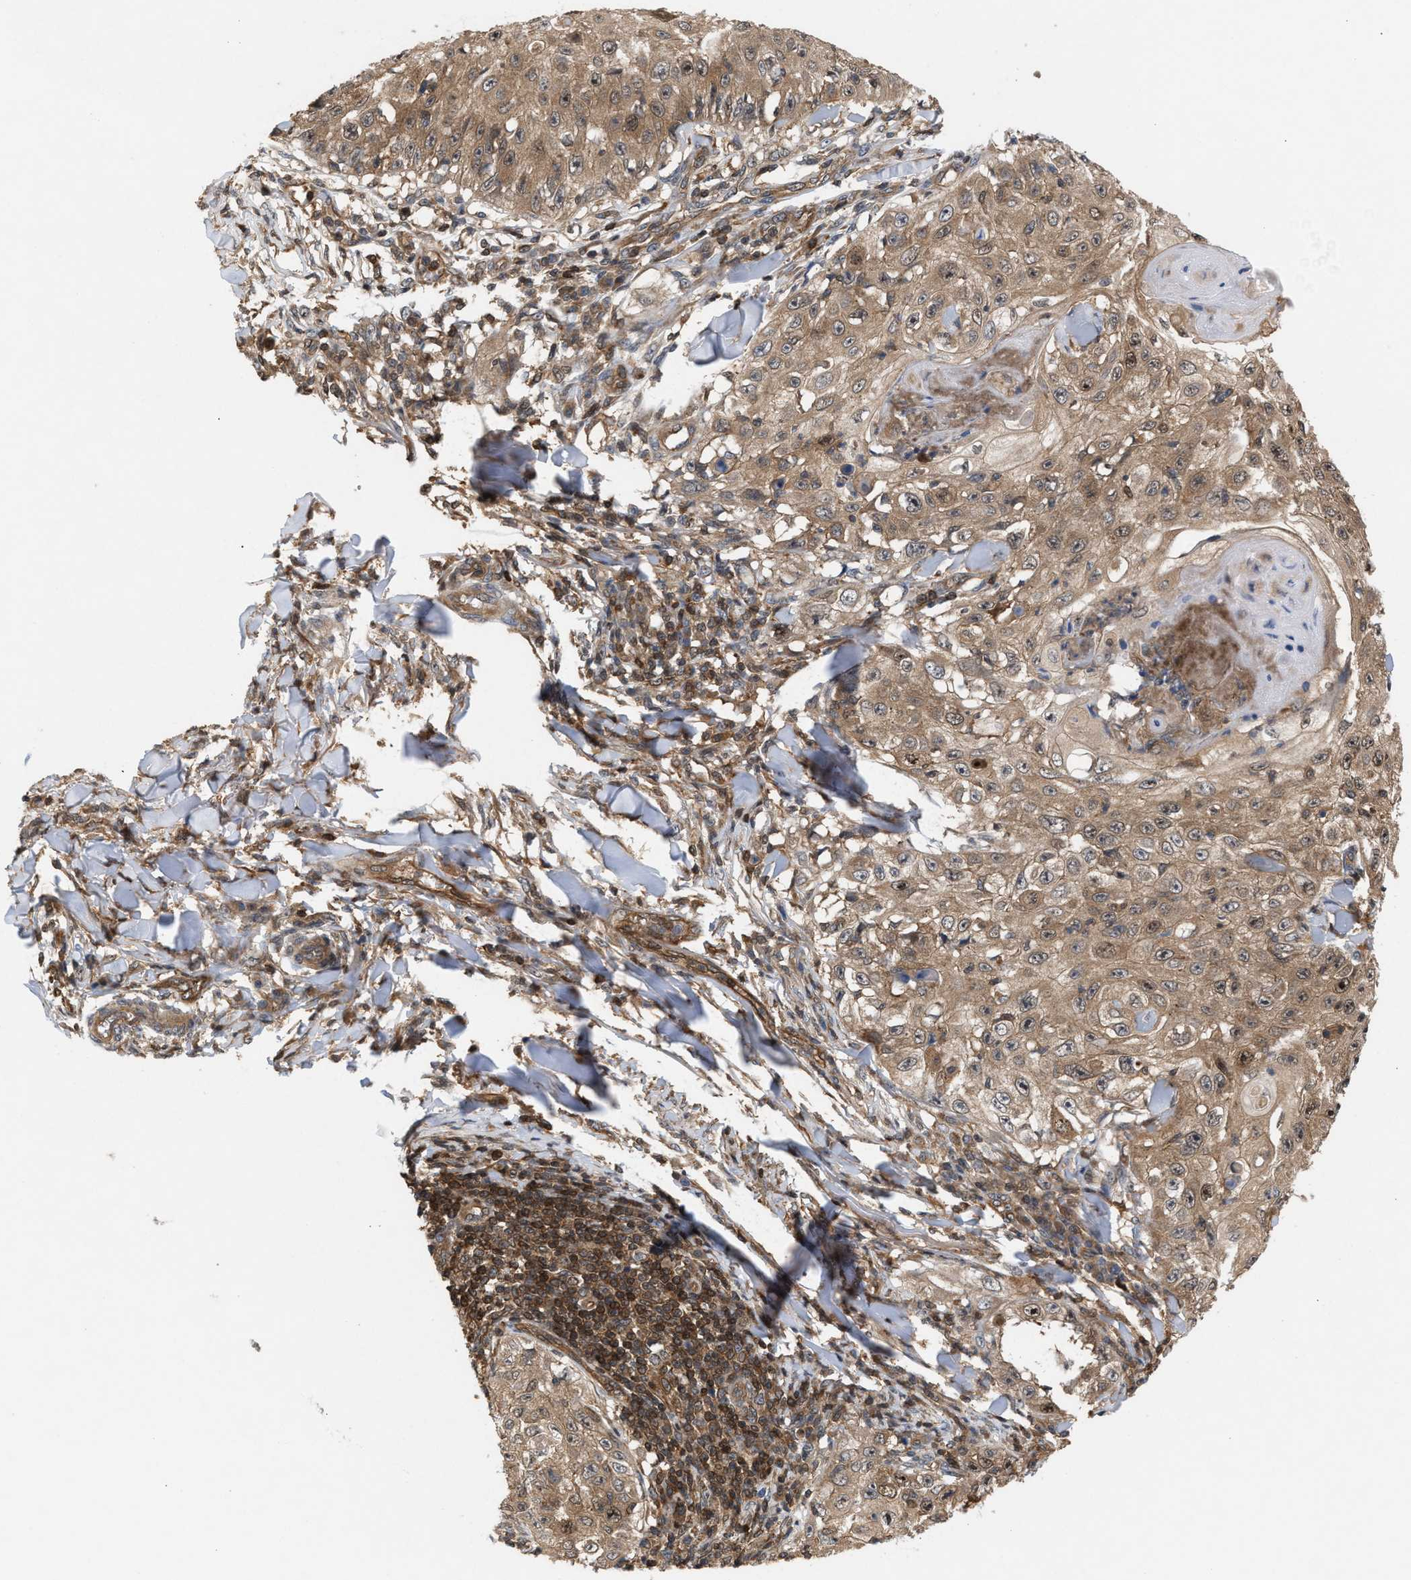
{"staining": {"intensity": "moderate", "quantity": ">75%", "location": "cytoplasmic/membranous"}, "tissue": "skin cancer", "cell_type": "Tumor cells", "image_type": "cancer", "snomed": [{"axis": "morphology", "description": "Squamous cell carcinoma, NOS"}, {"axis": "topography", "description": "Skin"}], "caption": "DAB immunohistochemical staining of squamous cell carcinoma (skin) exhibits moderate cytoplasmic/membranous protein staining in about >75% of tumor cells.", "gene": "GLOD4", "patient": {"sex": "male", "age": 86}}